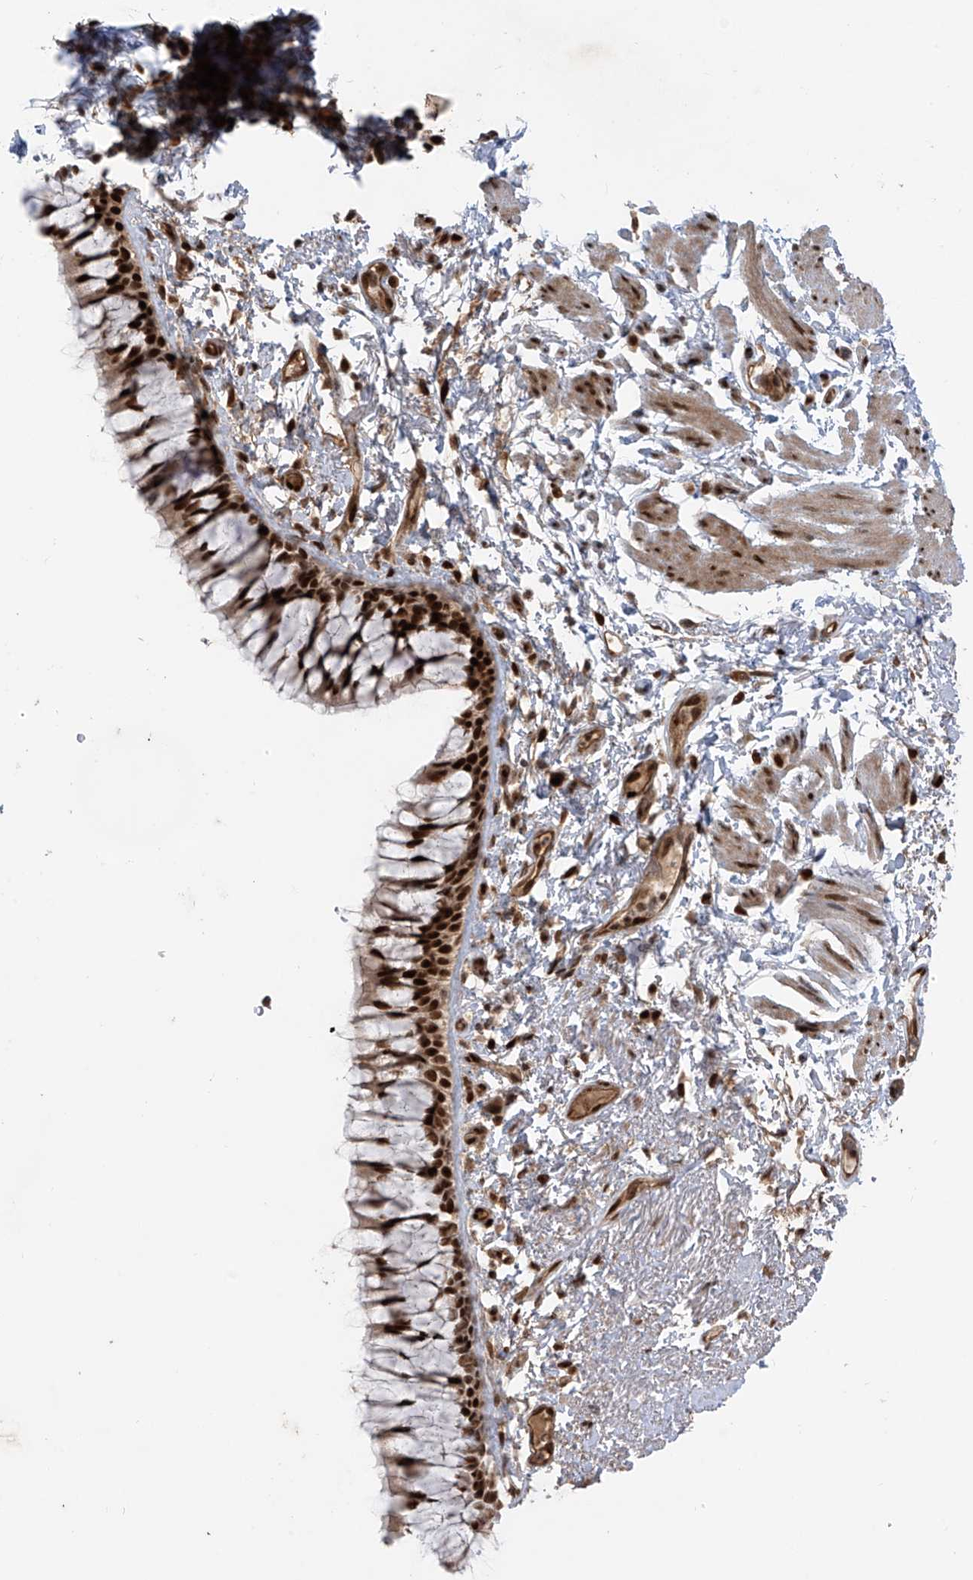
{"staining": {"intensity": "strong", "quantity": ">75%", "location": "nuclear"}, "tissue": "bronchus", "cell_type": "Respiratory epithelial cells", "image_type": "normal", "snomed": [{"axis": "morphology", "description": "Normal tissue, NOS"}, {"axis": "topography", "description": "Cartilage tissue"}, {"axis": "topography", "description": "Bronchus"}], "caption": "High-magnification brightfield microscopy of benign bronchus stained with DAB (brown) and counterstained with hematoxylin (blue). respiratory epithelial cells exhibit strong nuclear staining is present in approximately>75% of cells. The protein is shown in brown color, while the nuclei are stained blue.", "gene": "ARHGEF3", "patient": {"sex": "female", "age": 73}}